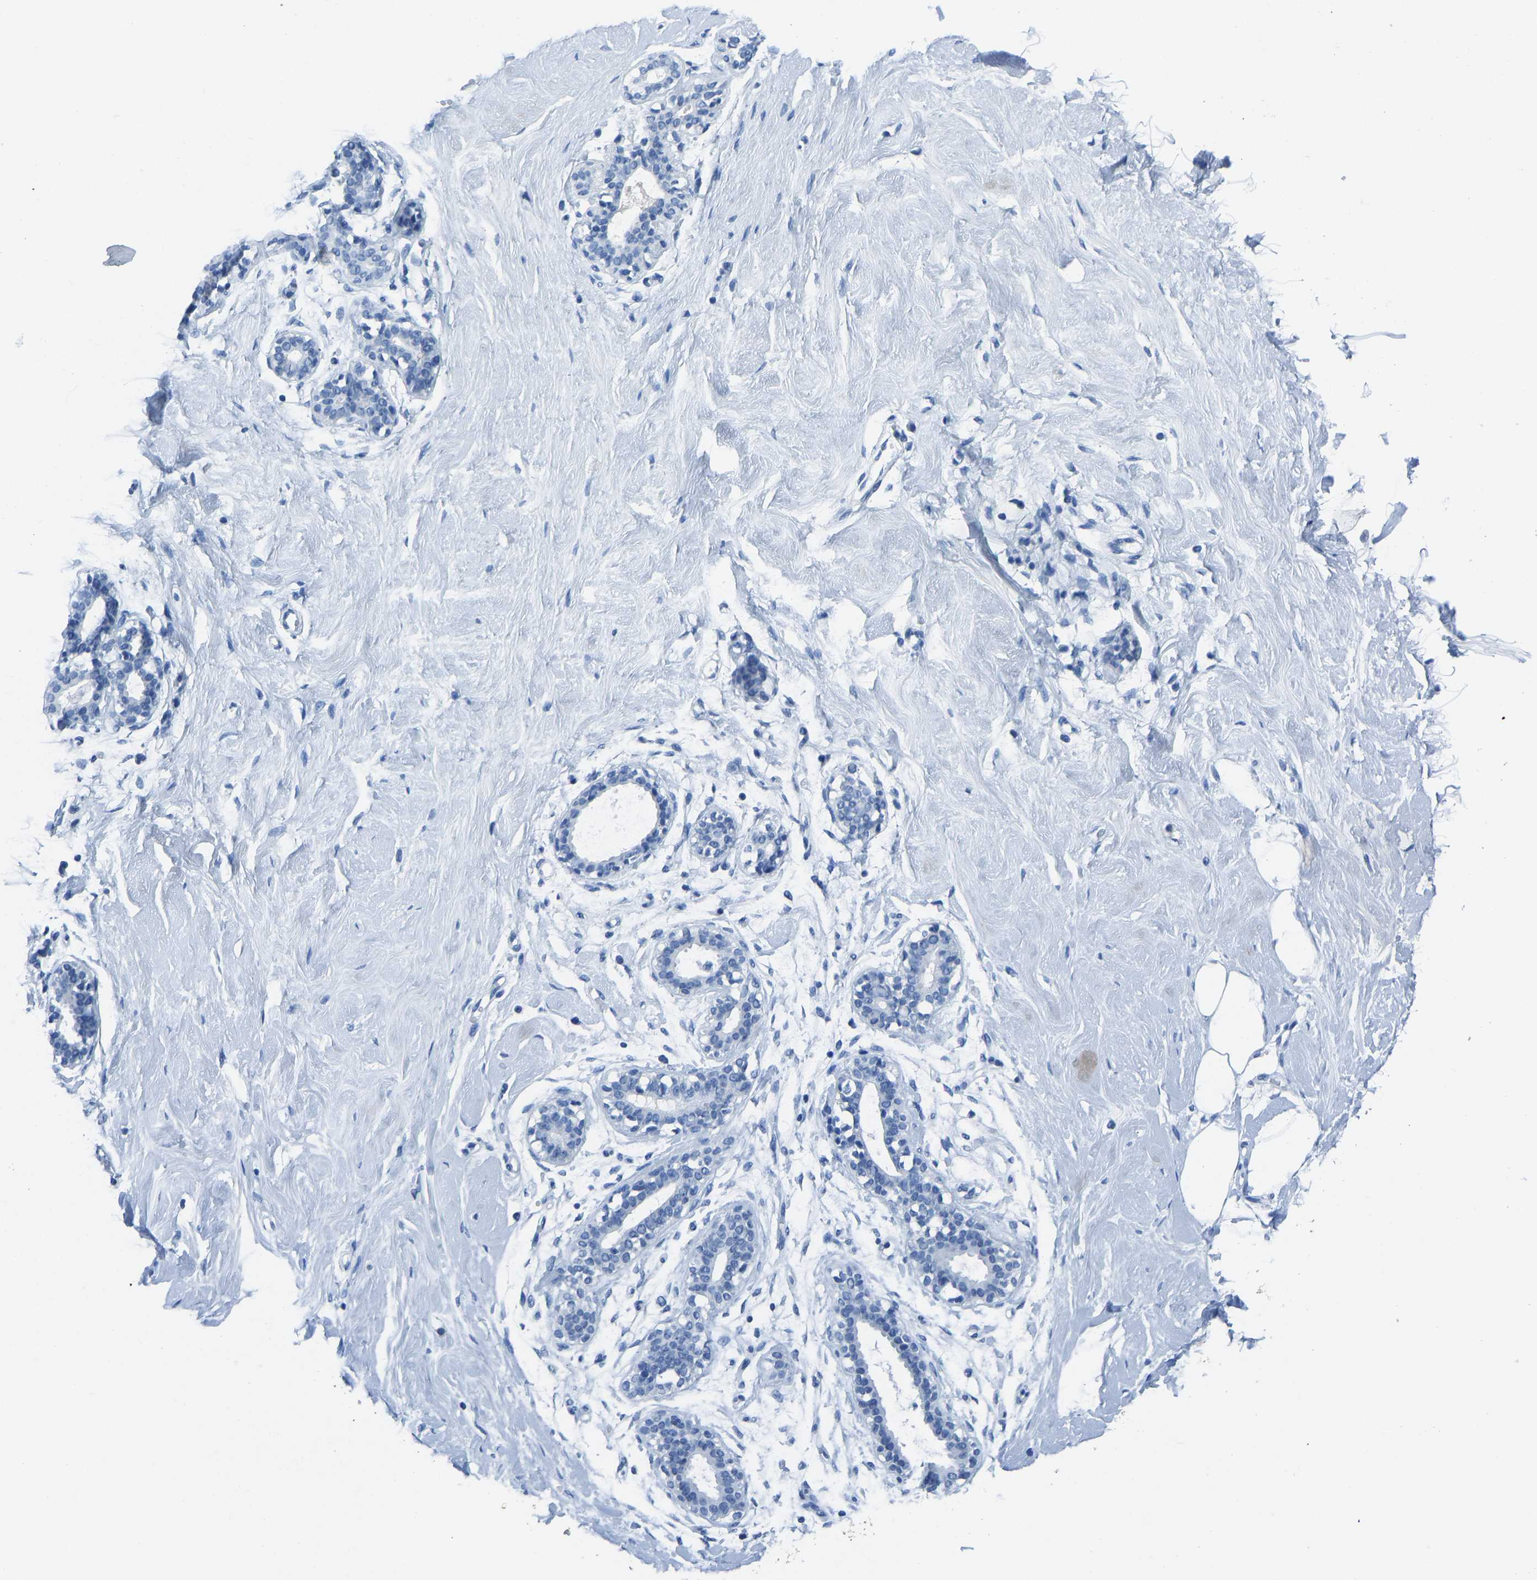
{"staining": {"intensity": "negative", "quantity": "none", "location": "none"}, "tissue": "breast", "cell_type": "Adipocytes", "image_type": "normal", "snomed": [{"axis": "morphology", "description": "Normal tissue, NOS"}, {"axis": "topography", "description": "Breast"}], "caption": "Immunohistochemistry (IHC) of unremarkable breast exhibits no expression in adipocytes.", "gene": "SERPINB3", "patient": {"sex": "female", "age": 23}}